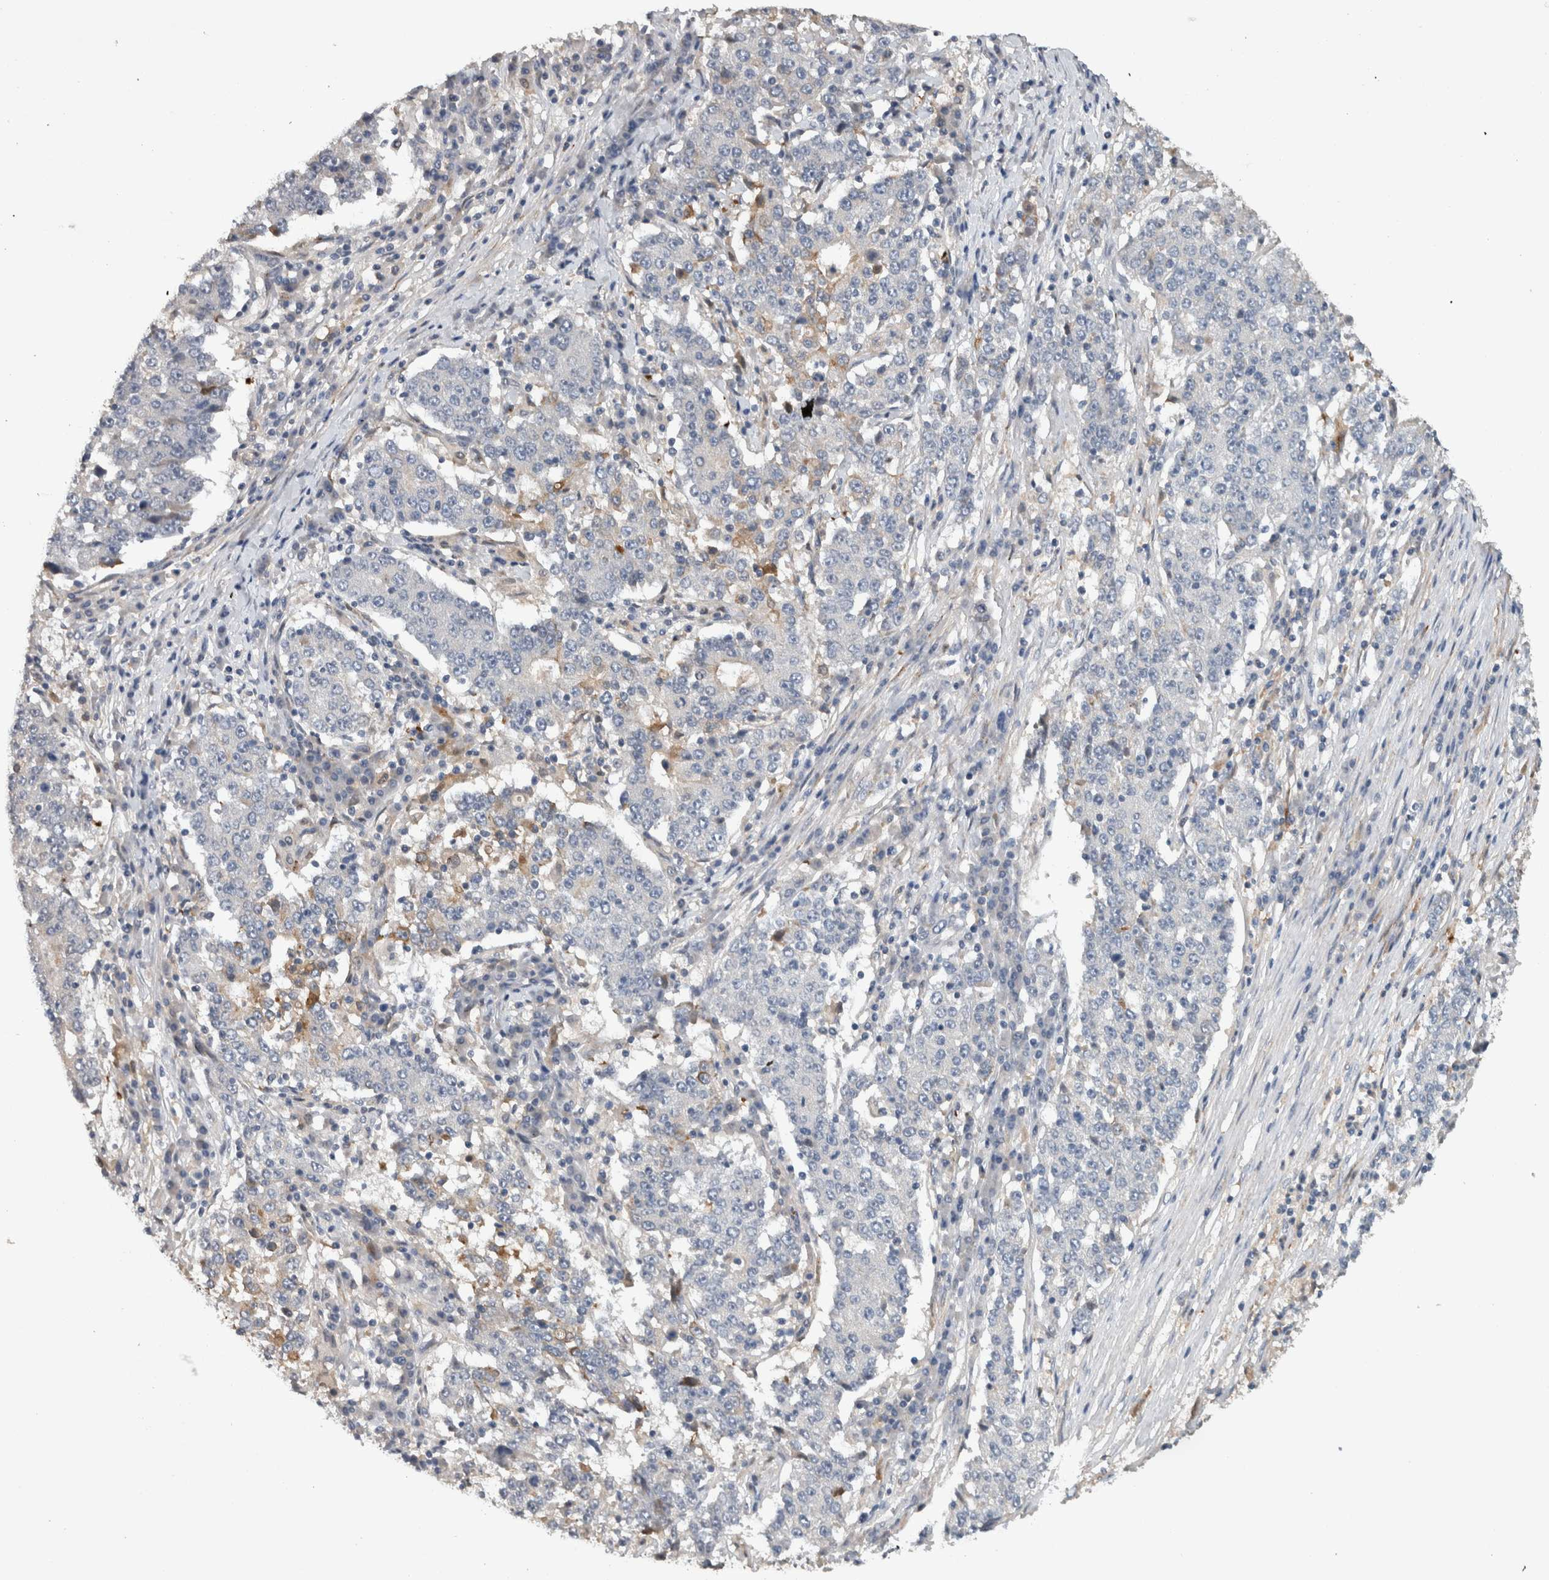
{"staining": {"intensity": "weak", "quantity": "<25%", "location": "cytoplasmic/membranous"}, "tissue": "stomach cancer", "cell_type": "Tumor cells", "image_type": "cancer", "snomed": [{"axis": "morphology", "description": "Adenocarcinoma, NOS"}, {"axis": "topography", "description": "Stomach"}], "caption": "Stomach cancer (adenocarcinoma) stained for a protein using IHC demonstrates no positivity tumor cells.", "gene": "HEXD", "patient": {"sex": "male", "age": 59}}